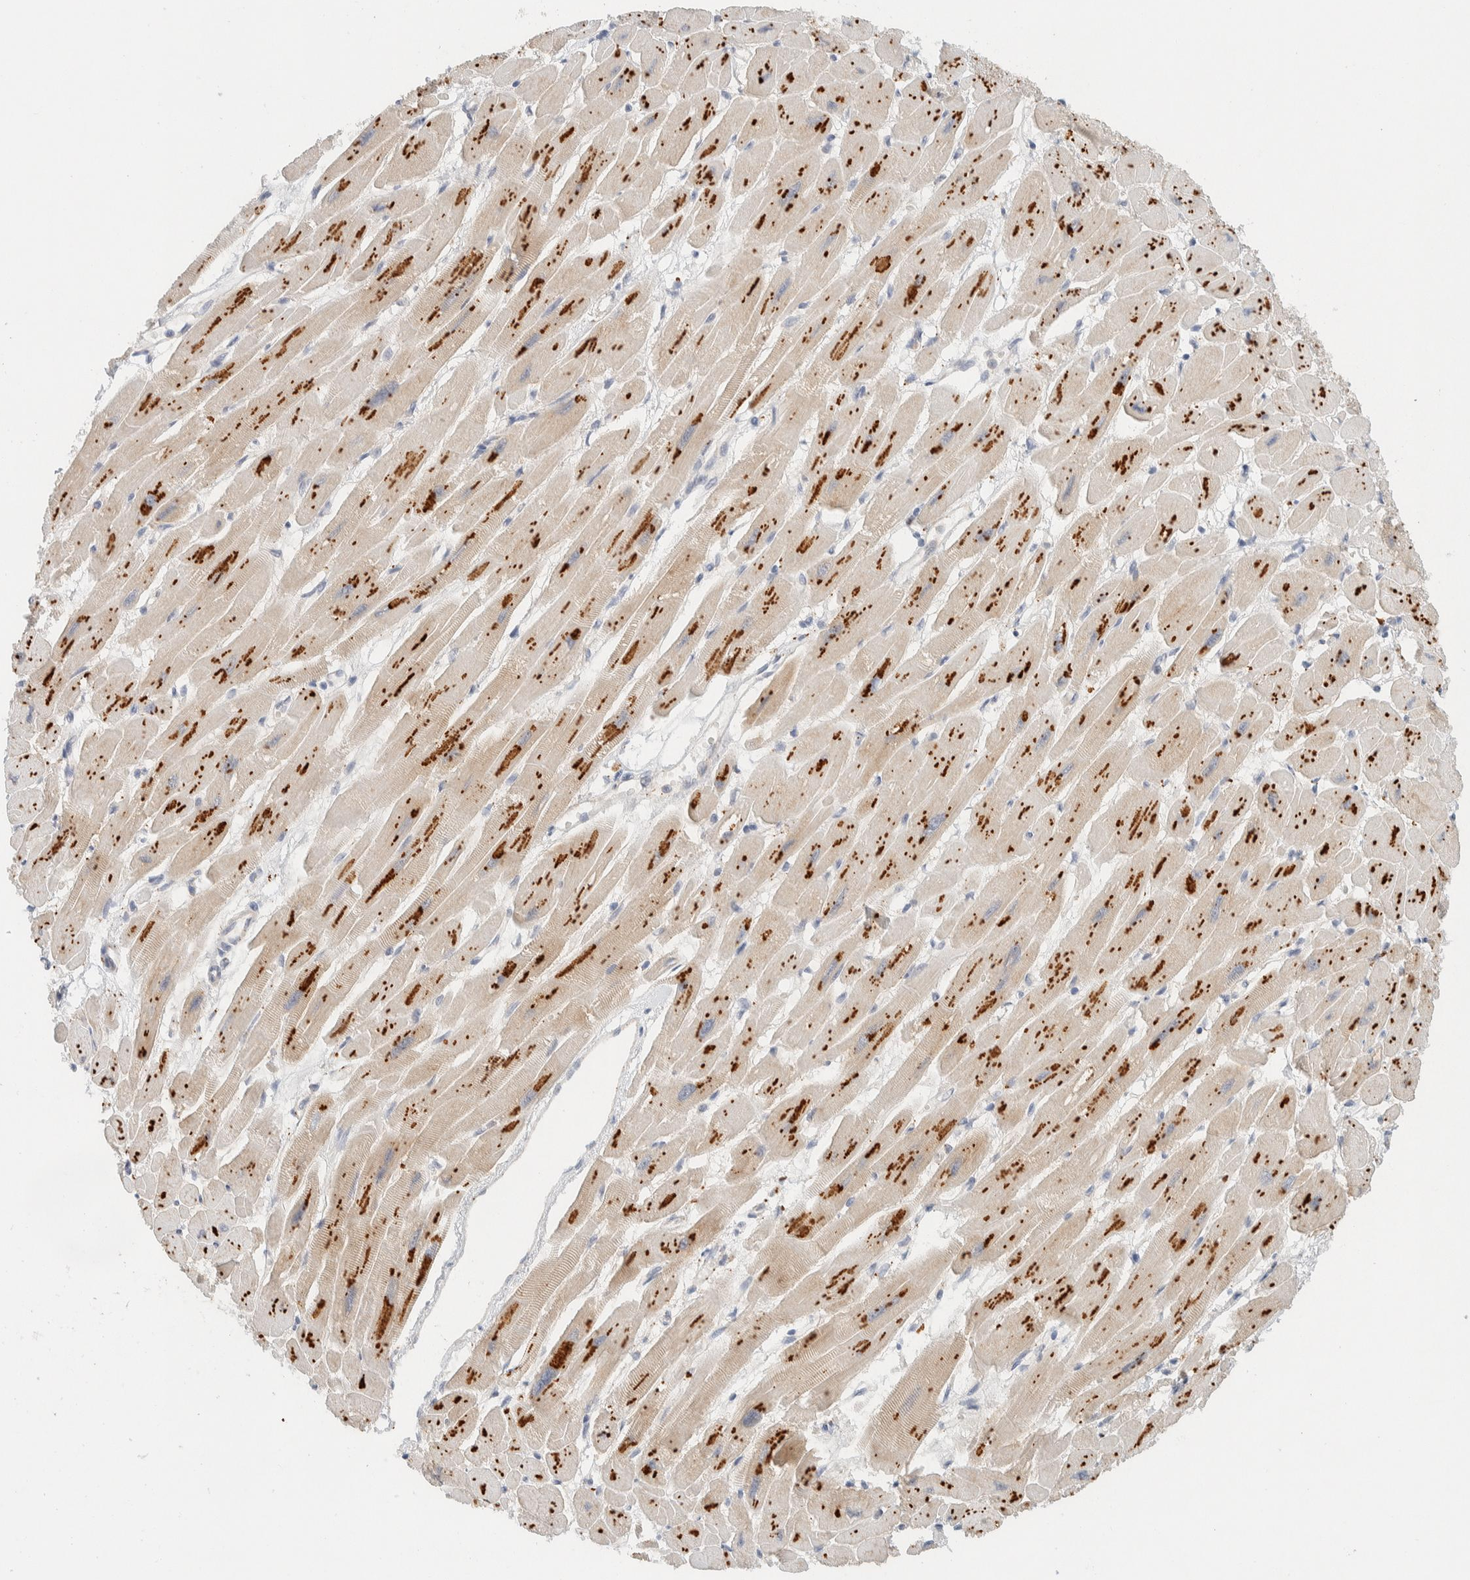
{"staining": {"intensity": "moderate", "quantity": ">75%", "location": "cytoplasmic/membranous"}, "tissue": "heart muscle", "cell_type": "Cardiomyocytes", "image_type": "normal", "snomed": [{"axis": "morphology", "description": "Normal tissue, NOS"}, {"axis": "topography", "description": "Heart"}], "caption": "Heart muscle stained for a protein (brown) displays moderate cytoplasmic/membranous positive expression in approximately >75% of cardiomyocytes.", "gene": "MRPL41", "patient": {"sex": "female", "age": 54}}